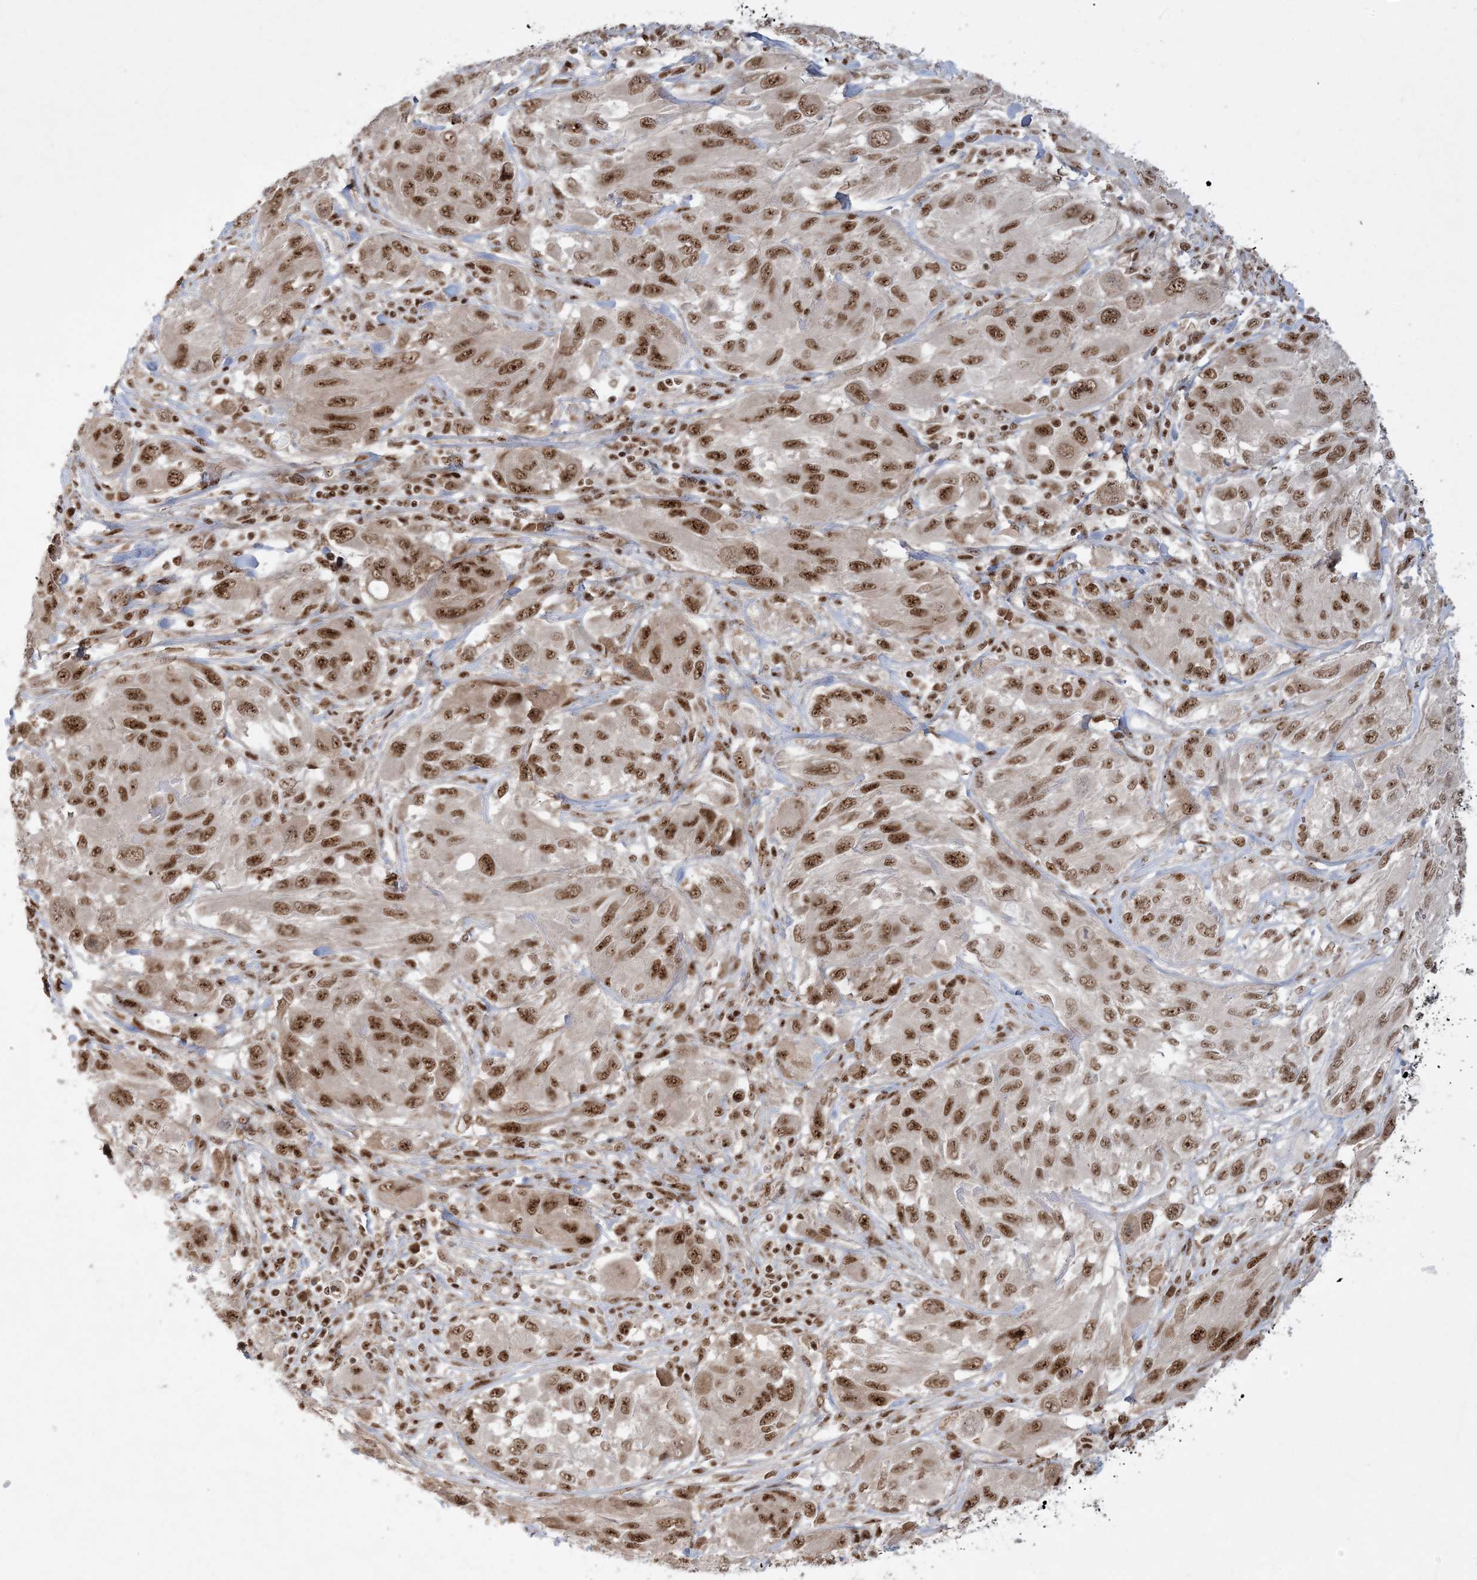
{"staining": {"intensity": "strong", "quantity": ">75%", "location": "nuclear"}, "tissue": "melanoma", "cell_type": "Tumor cells", "image_type": "cancer", "snomed": [{"axis": "morphology", "description": "Malignant melanoma, NOS"}, {"axis": "topography", "description": "Skin"}], "caption": "Immunohistochemistry (IHC) photomicrograph of human melanoma stained for a protein (brown), which shows high levels of strong nuclear staining in approximately >75% of tumor cells.", "gene": "PPIL2", "patient": {"sex": "female", "age": 91}}